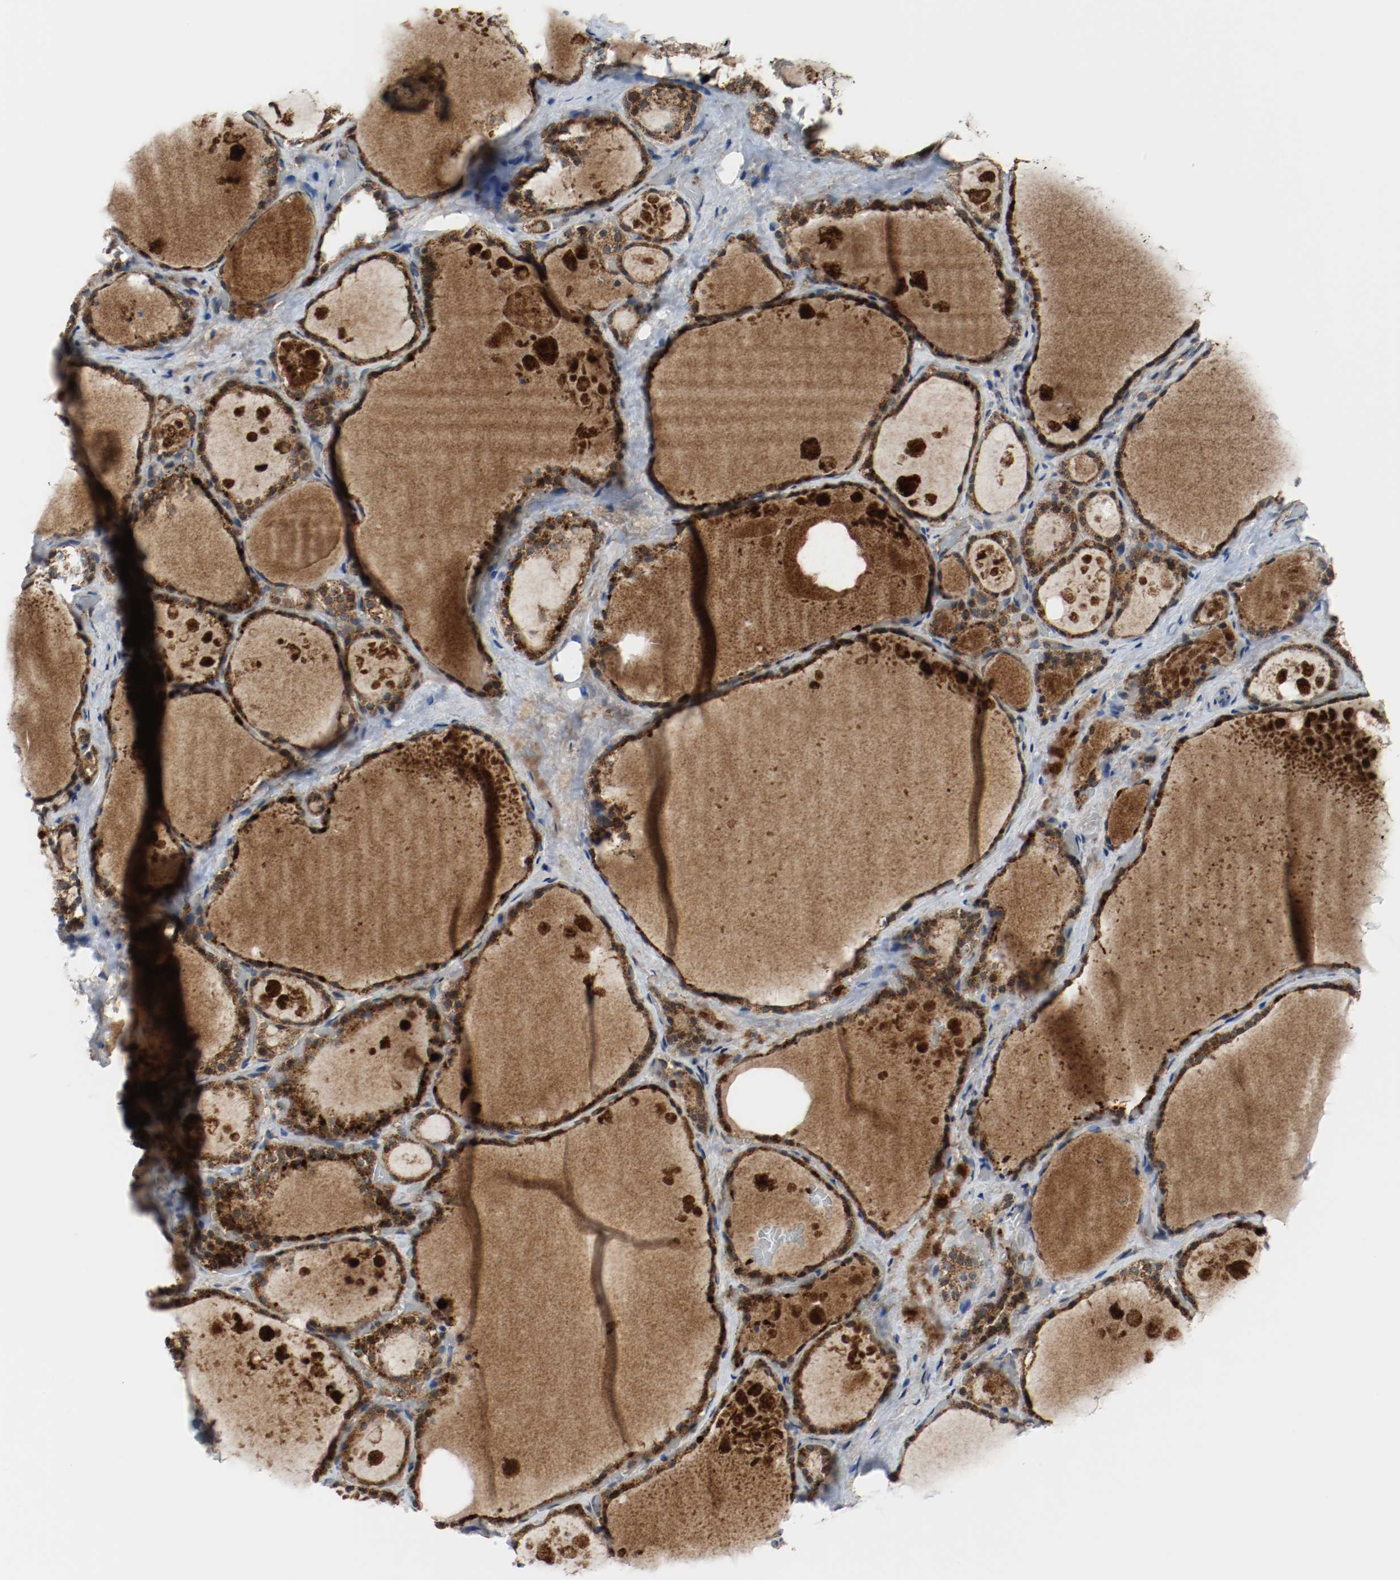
{"staining": {"intensity": "strong", "quantity": ">75%", "location": "cytoplasmic/membranous"}, "tissue": "thyroid gland", "cell_type": "Glandular cells", "image_type": "normal", "snomed": [{"axis": "morphology", "description": "Normal tissue, NOS"}, {"axis": "topography", "description": "Thyroid gland"}], "caption": "This image exhibits normal thyroid gland stained with immunohistochemistry to label a protein in brown. The cytoplasmic/membranous of glandular cells show strong positivity for the protein. Nuclei are counter-stained blue.", "gene": "TXNRD1", "patient": {"sex": "male", "age": 61}}